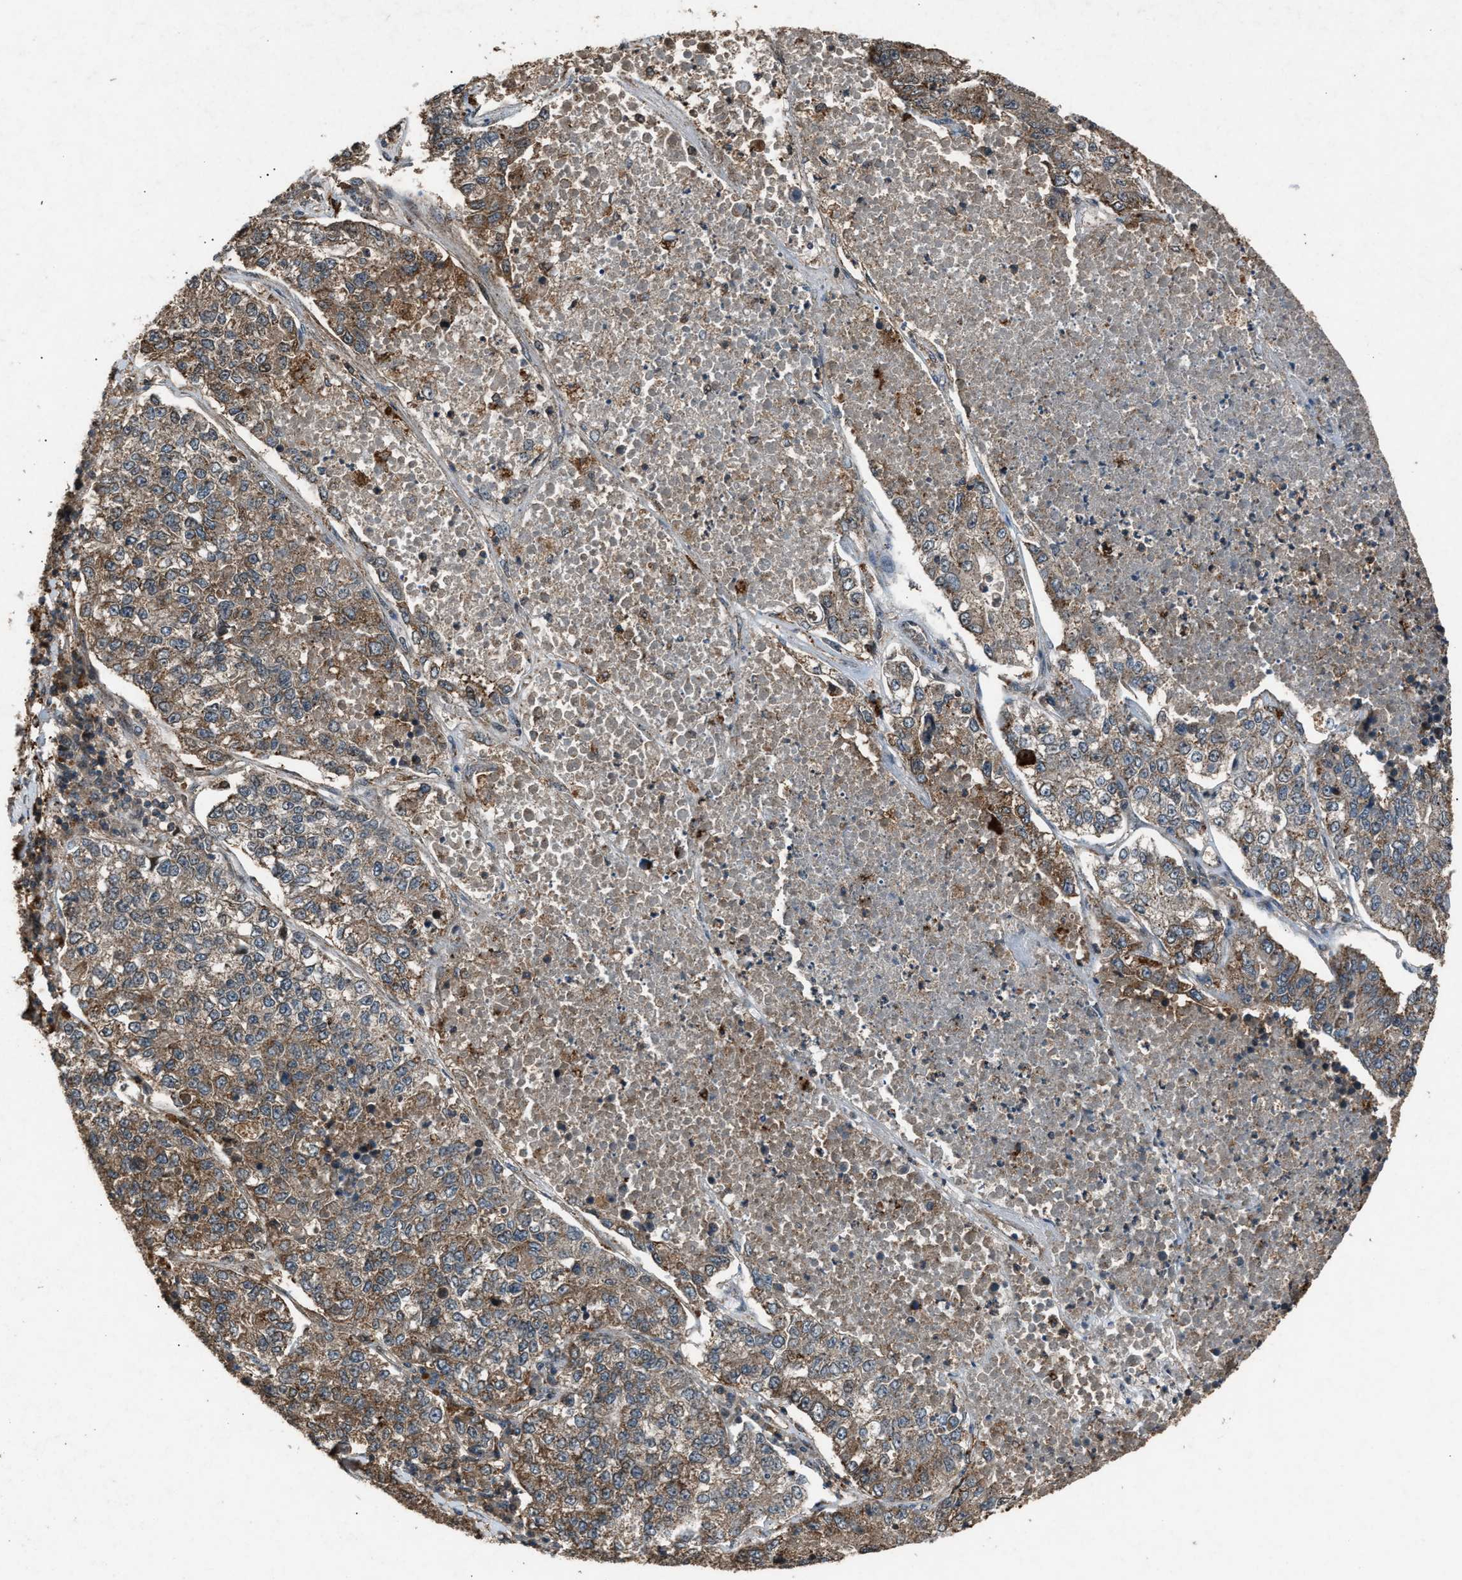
{"staining": {"intensity": "moderate", "quantity": ">75%", "location": "cytoplasmic/membranous"}, "tissue": "lung cancer", "cell_type": "Tumor cells", "image_type": "cancer", "snomed": [{"axis": "morphology", "description": "Adenocarcinoma, NOS"}, {"axis": "topography", "description": "Lung"}], "caption": "Brown immunohistochemical staining in adenocarcinoma (lung) exhibits moderate cytoplasmic/membranous expression in about >75% of tumor cells.", "gene": "PSMD1", "patient": {"sex": "male", "age": 49}}